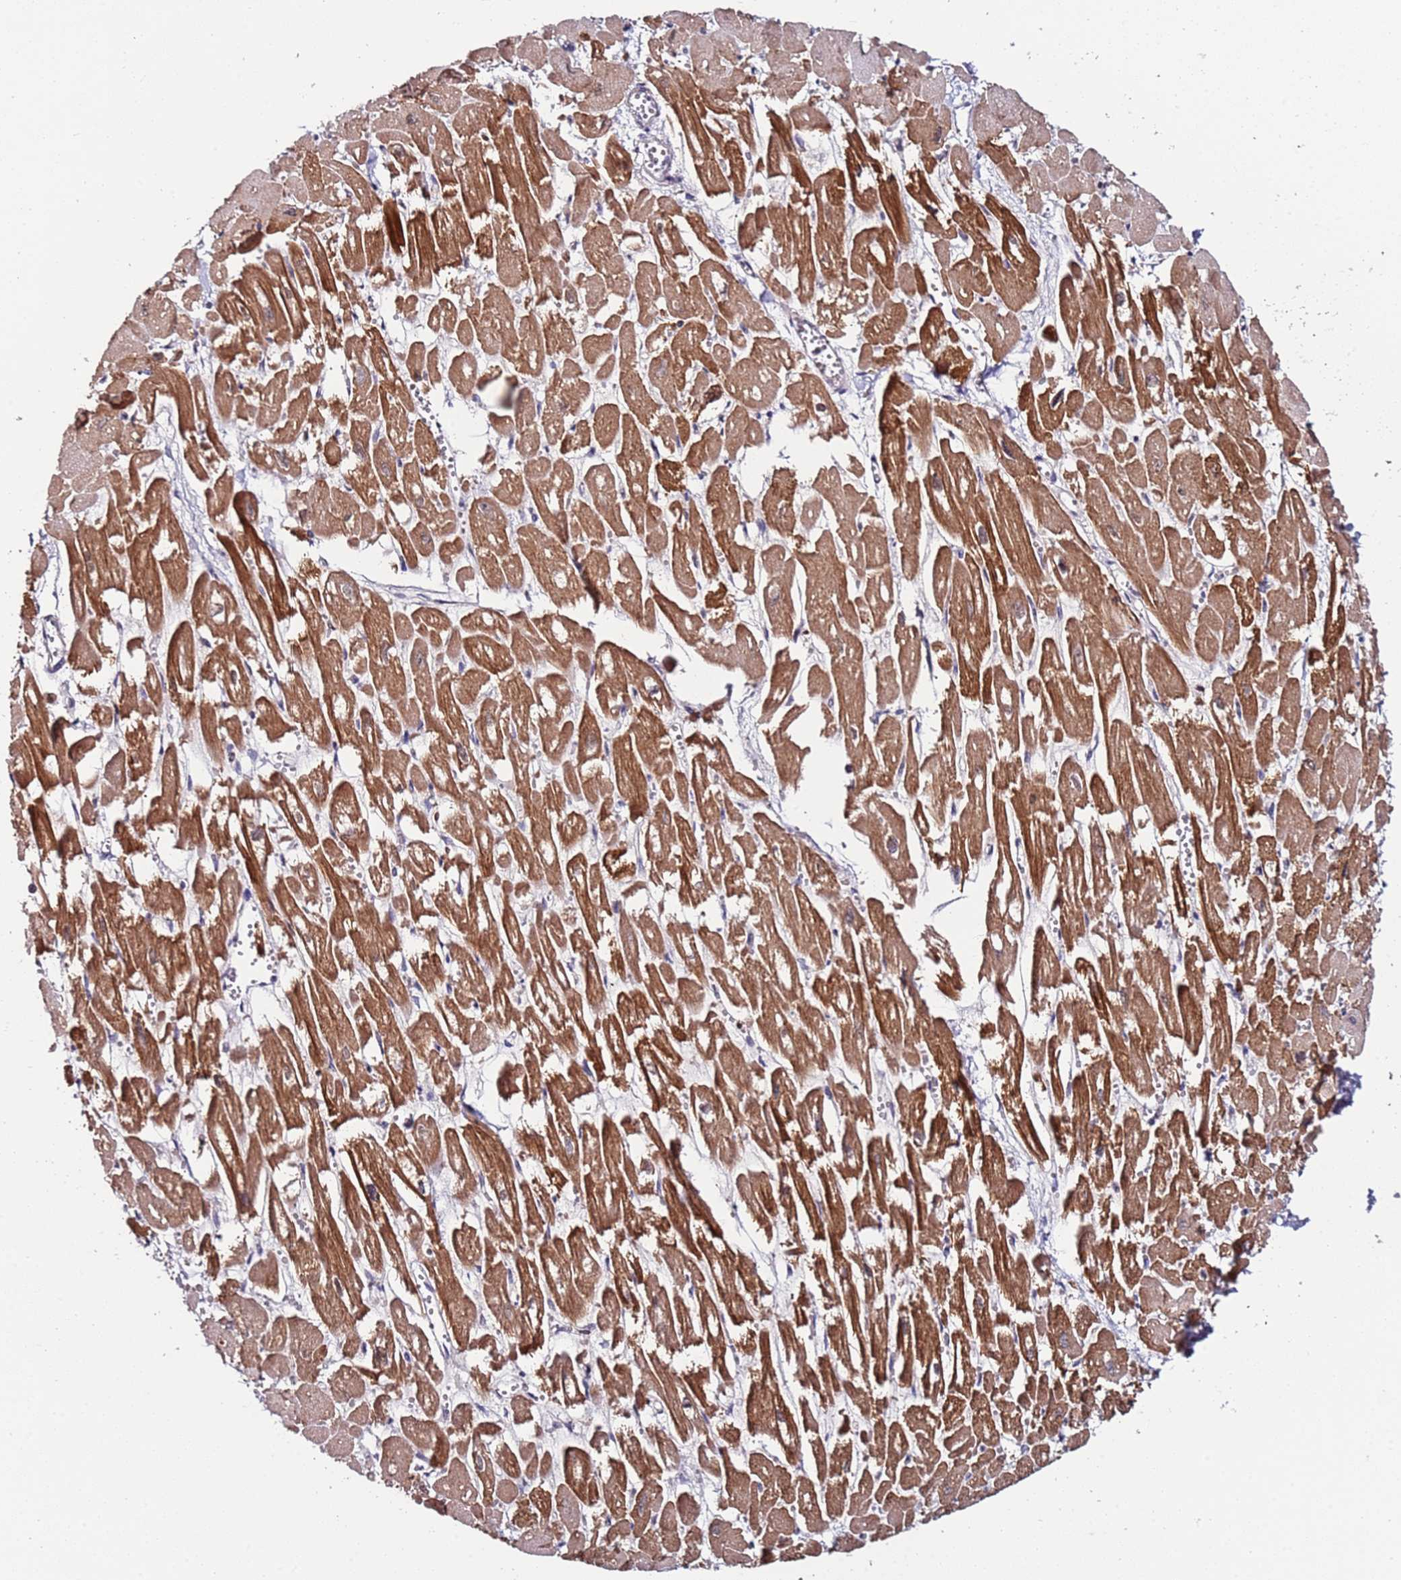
{"staining": {"intensity": "strong", "quantity": ">75%", "location": "cytoplasmic/membranous"}, "tissue": "heart muscle", "cell_type": "Cardiomyocytes", "image_type": "normal", "snomed": [{"axis": "morphology", "description": "Normal tissue, NOS"}, {"axis": "topography", "description": "Heart"}], "caption": "Protein expression analysis of benign heart muscle exhibits strong cytoplasmic/membranous positivity in about >75% of cardiomyocytes.", "gene": "DUSP28", "patient": {"sex": "male", "age": 54}}